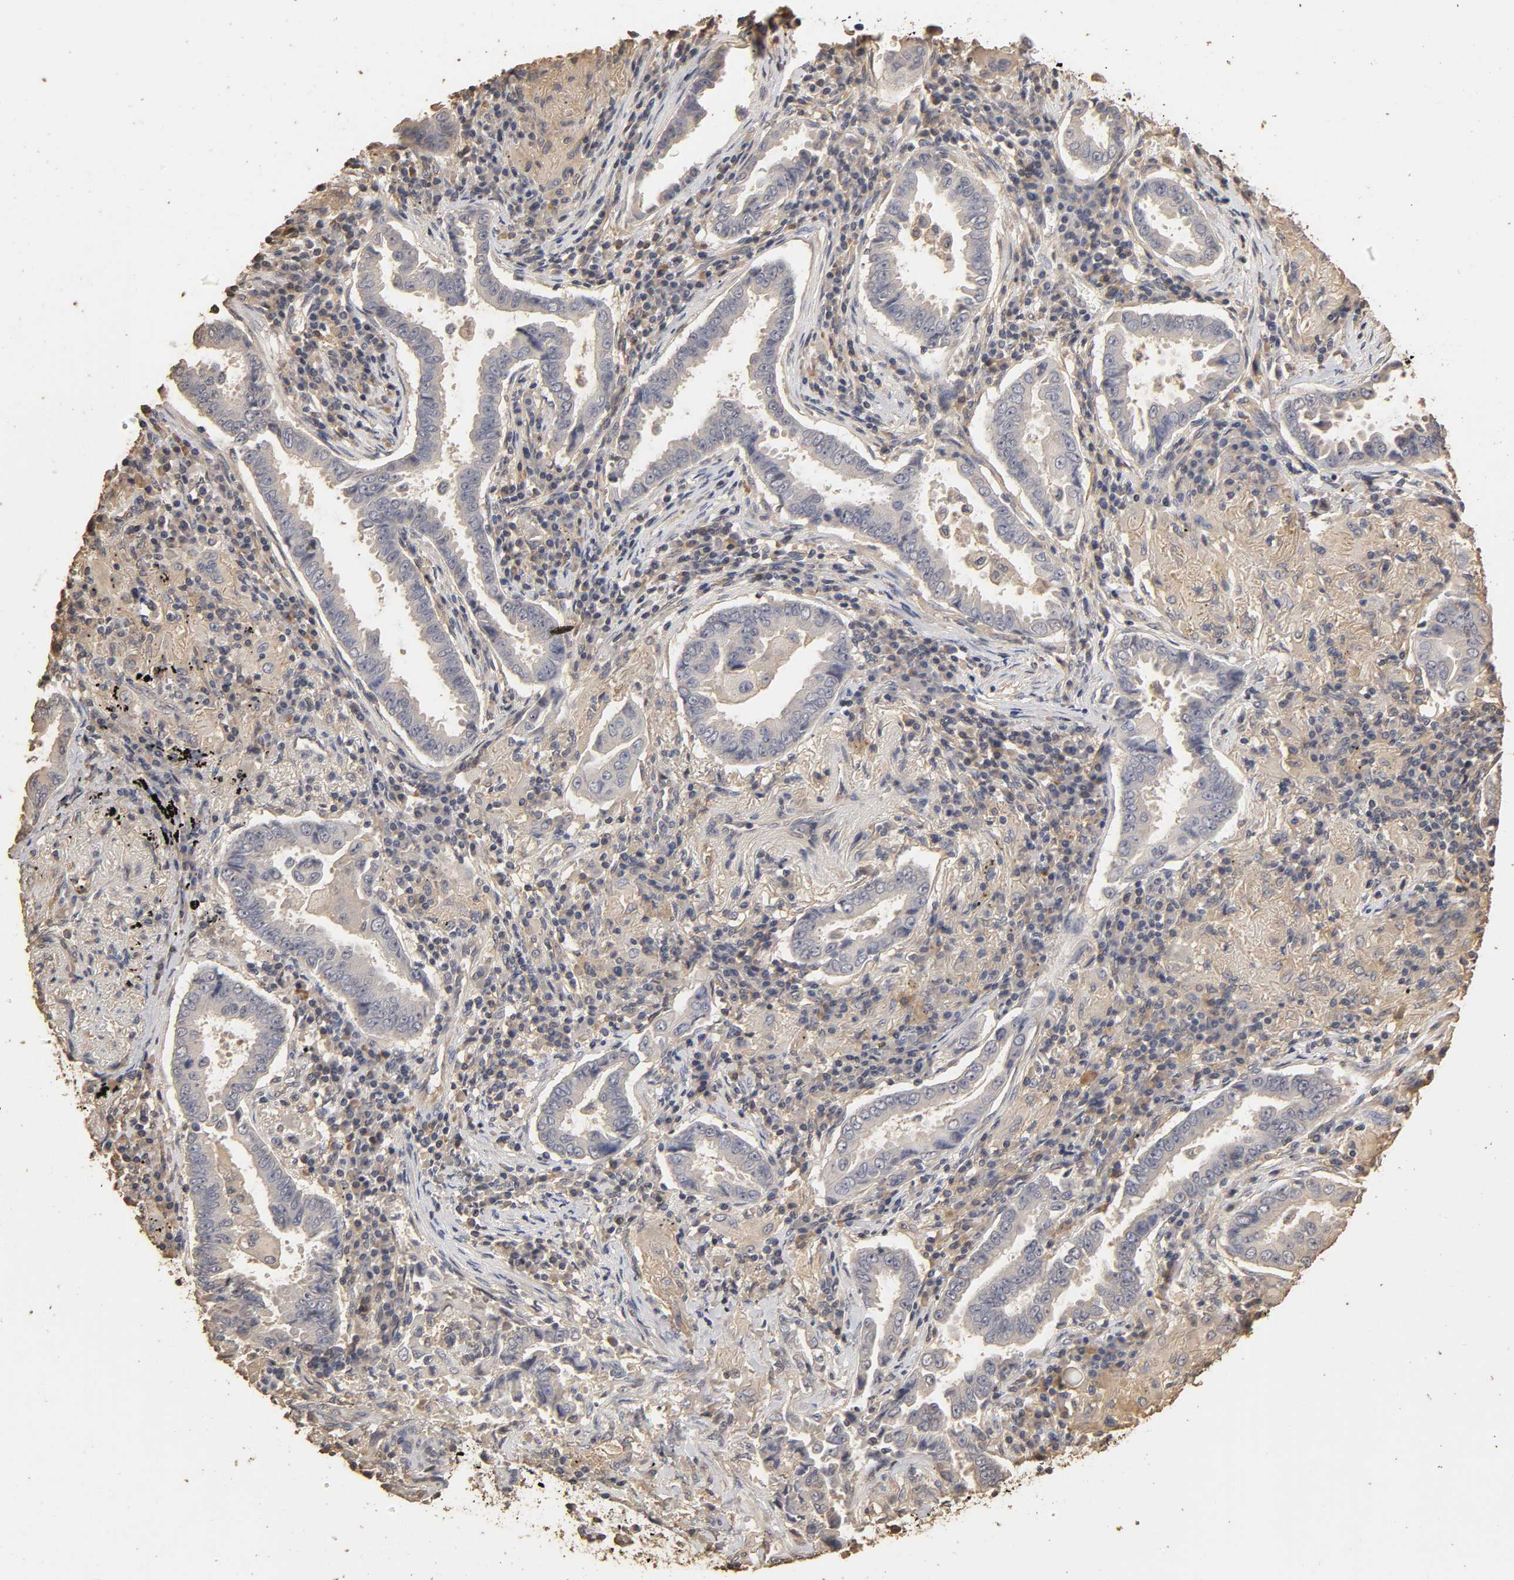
{"staining": {"intensity": "negative", "quantity": "none", "location": "none"}, "tissue": "lung cancer", "cell_type": "Tumor cells", "image_type": "cancer", "snomed": [{"axis": "morphology", "description": "Normal tissue, NOS"}, {"axis": "morphology", "description": "Inflammation, NOS"}, {"axis": "morphology", "description": "Adenocarcinoma, NOS"}, {"axis": "topography", "description": "Lung"}], "caption": "Protein analysis of lung adenocarcinoma displays no significant staining in tumor cells.", "gene": "VSIG4", "patient": {"sex": "female", "age": 64}}